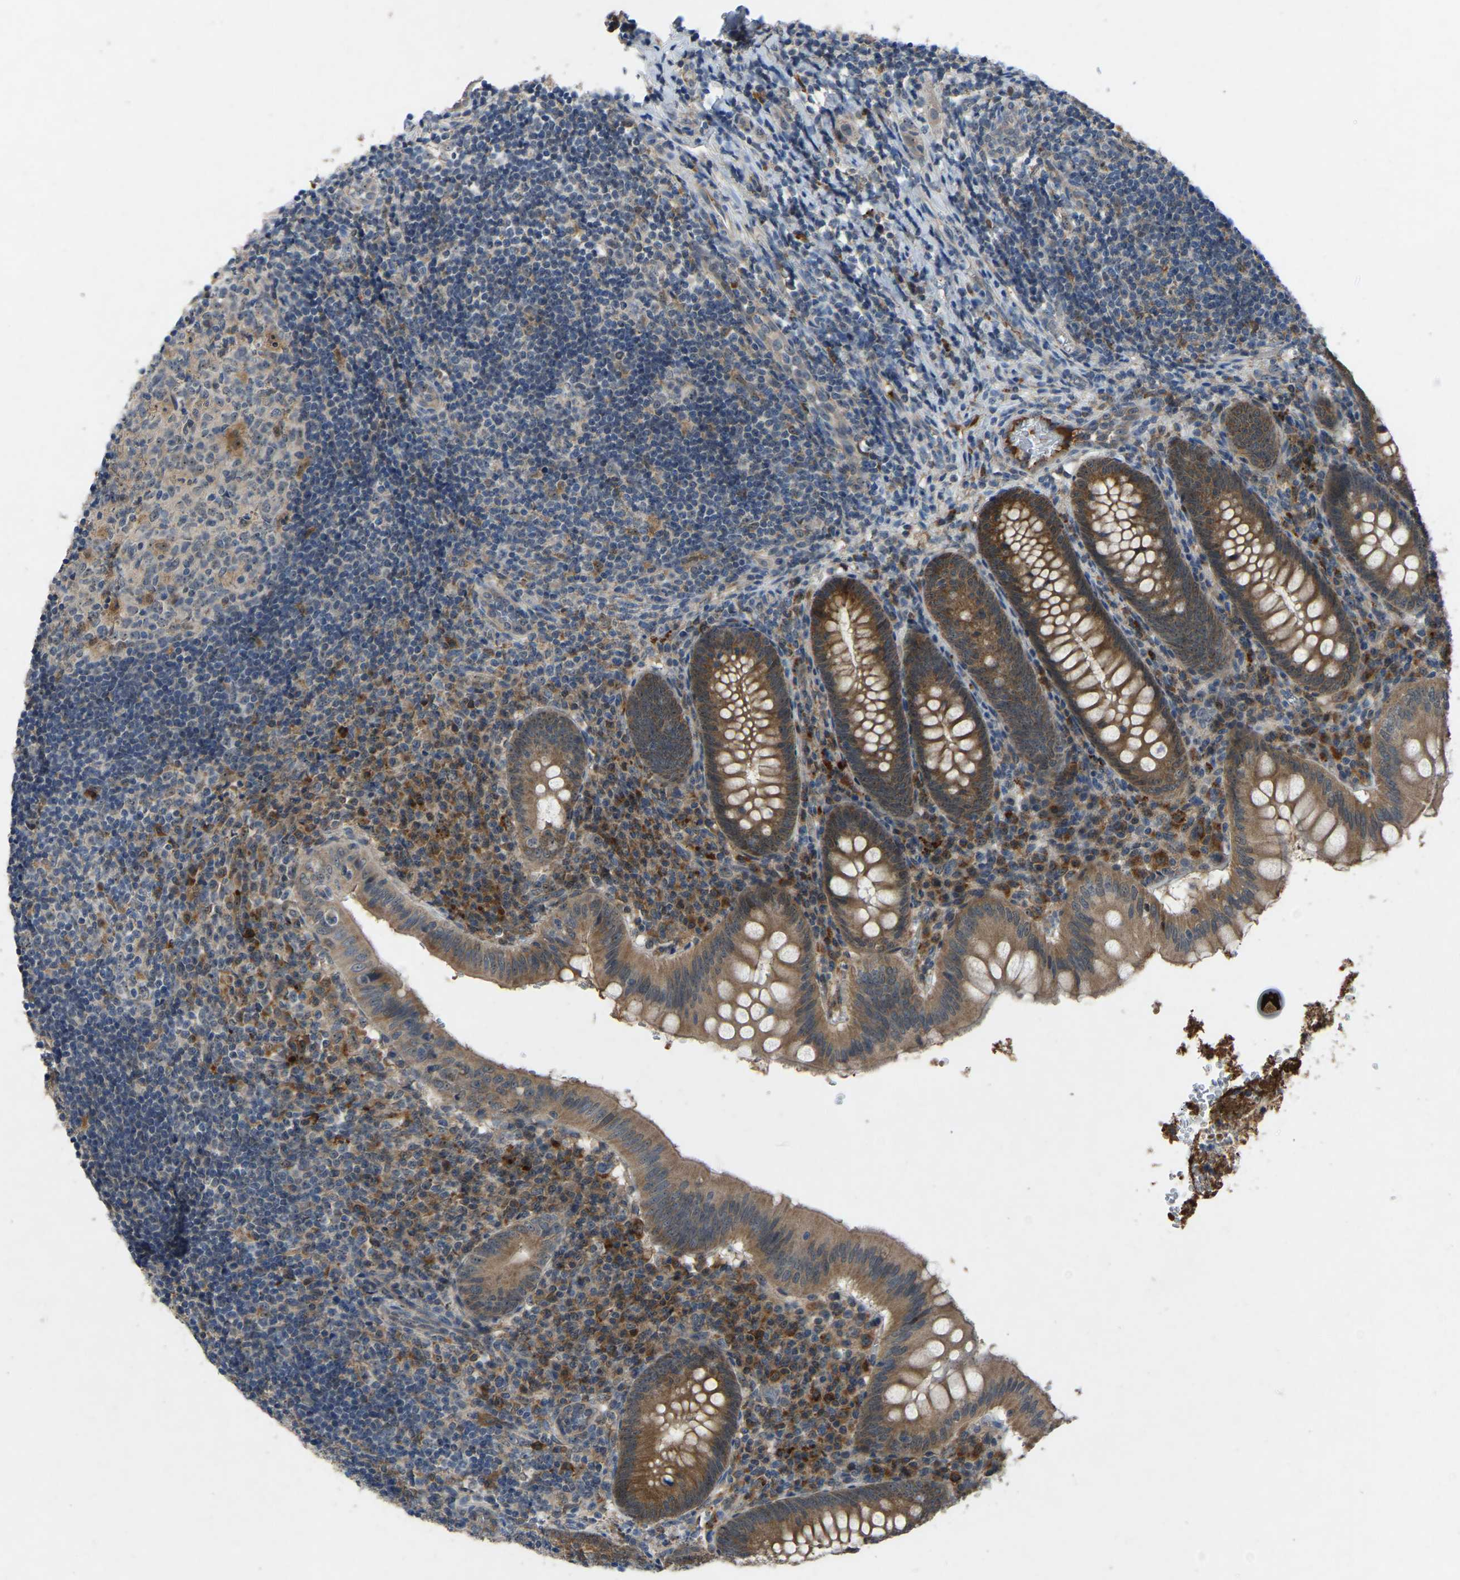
{"staining": {"intensity": "moderate", "quantity": ">75%", "location": "cytoplasmic/membranous"}, "tissue": "appendix", "cell_type": "Glandular cells", "image_type": "normal", "snomed": [{"axis": "morphology", "description": "Normal tissue, NOS"}, {"axis": "topography", "description": "Appendix"}], "caption": "Protein staining shows moderate cytoplasmic/membranous staining in about >75% of glandular cells in benign appendix. (DAB IHC with brightfield microscopy, high magnification).", "gene": "FHIT", "patient": {"sex": "male", "age": 8}}